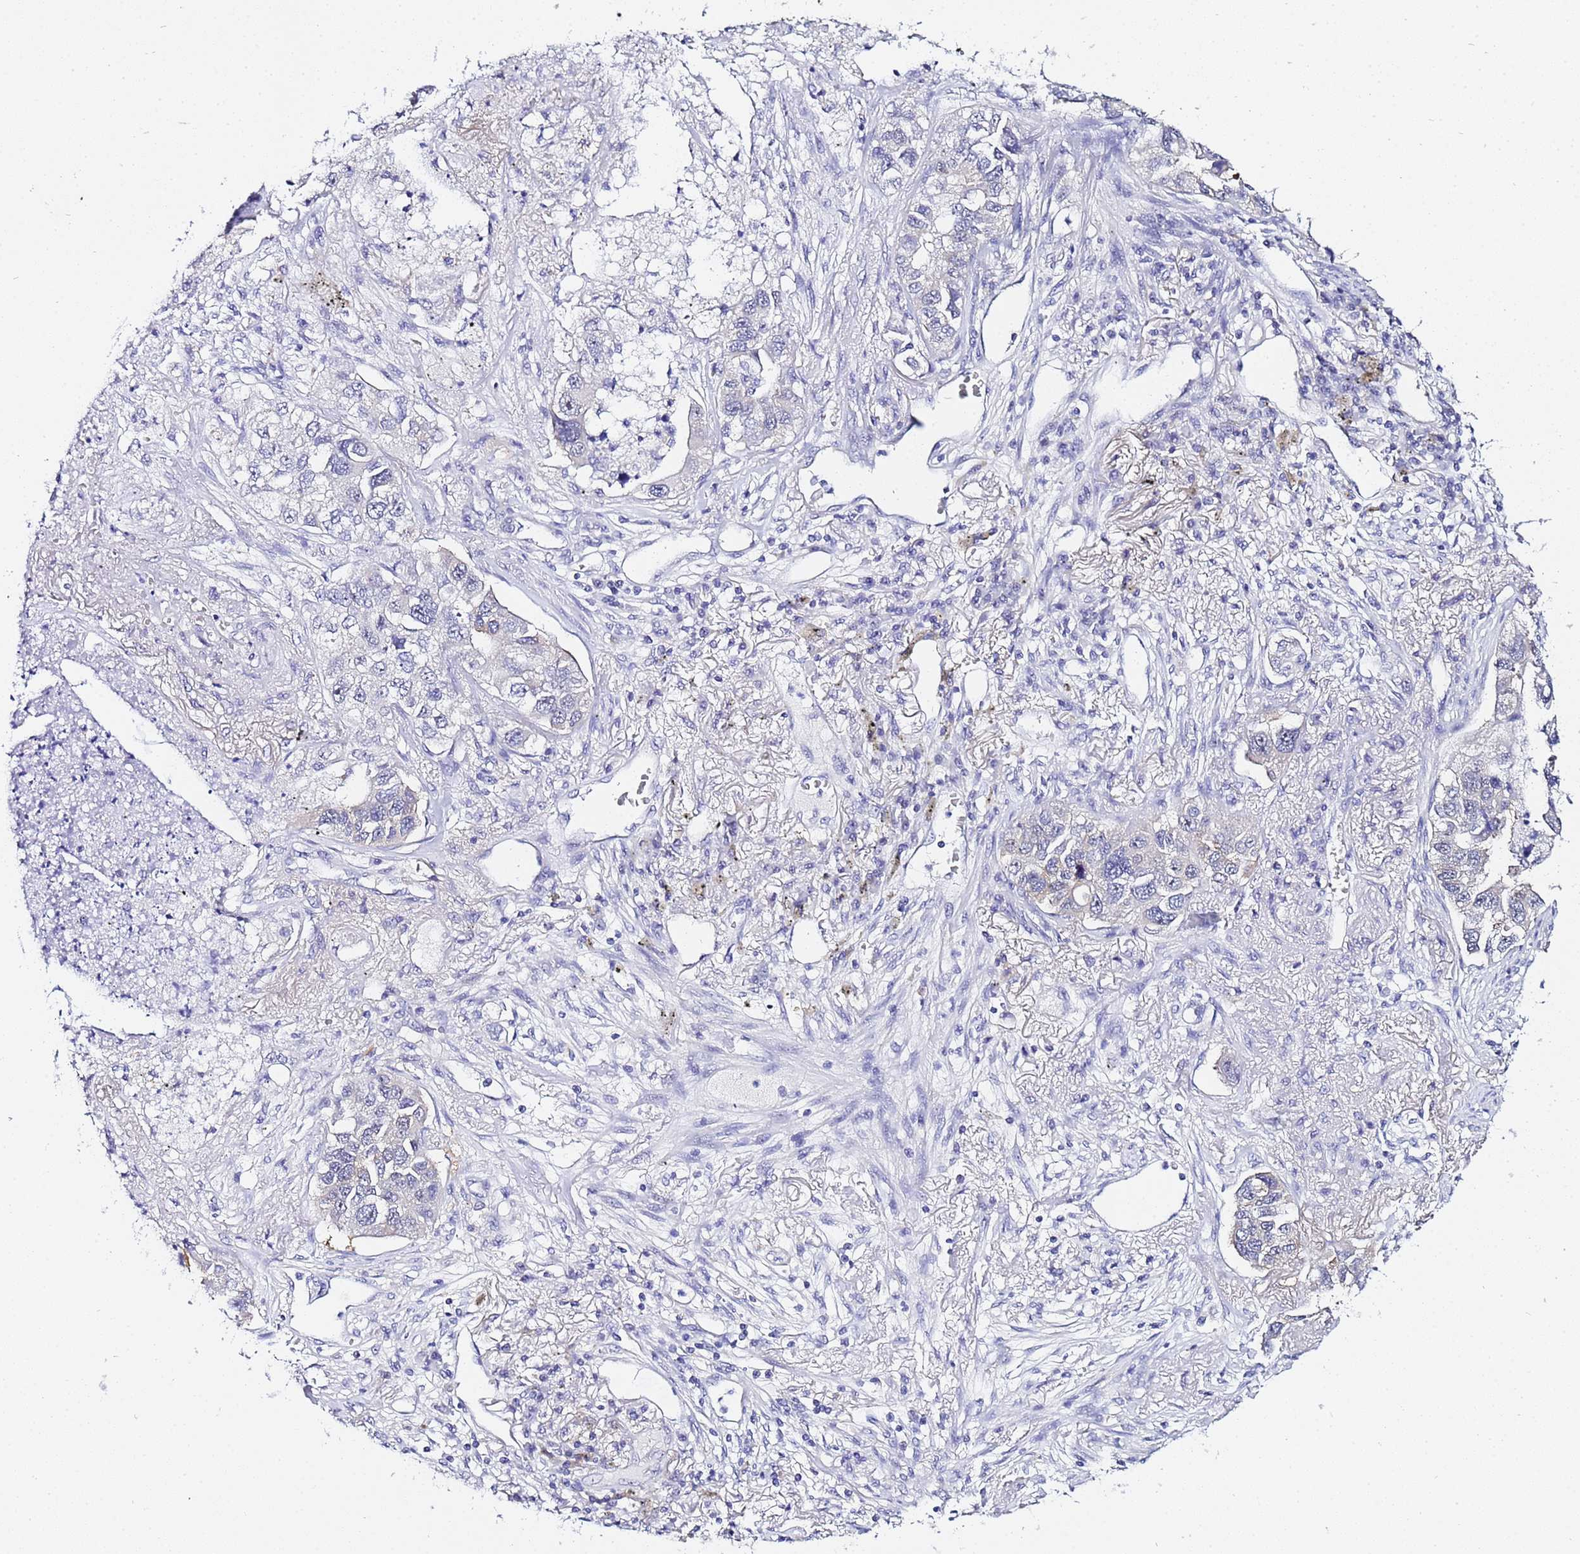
{"staining": {"intensity": "negative", "quantity": "none", "location": "none"}, "tissue": "lung cancer", "cell_type": "Tumor cells", "image_type": "cancer", "snomed": [{"axis": "morphology", "description": "Adenocarcinoma, NOS"}, {"axis": "topography", "description": "Lung"}], "caption": "DAB (3,3'-diaminobenzidine) immunohistochemical staining of adenocarcinoma (lung) demonstrates no significant expression in tumor cells.", "gene": "ACTL6B", "patient": {"sex": "male", "age": 49}}